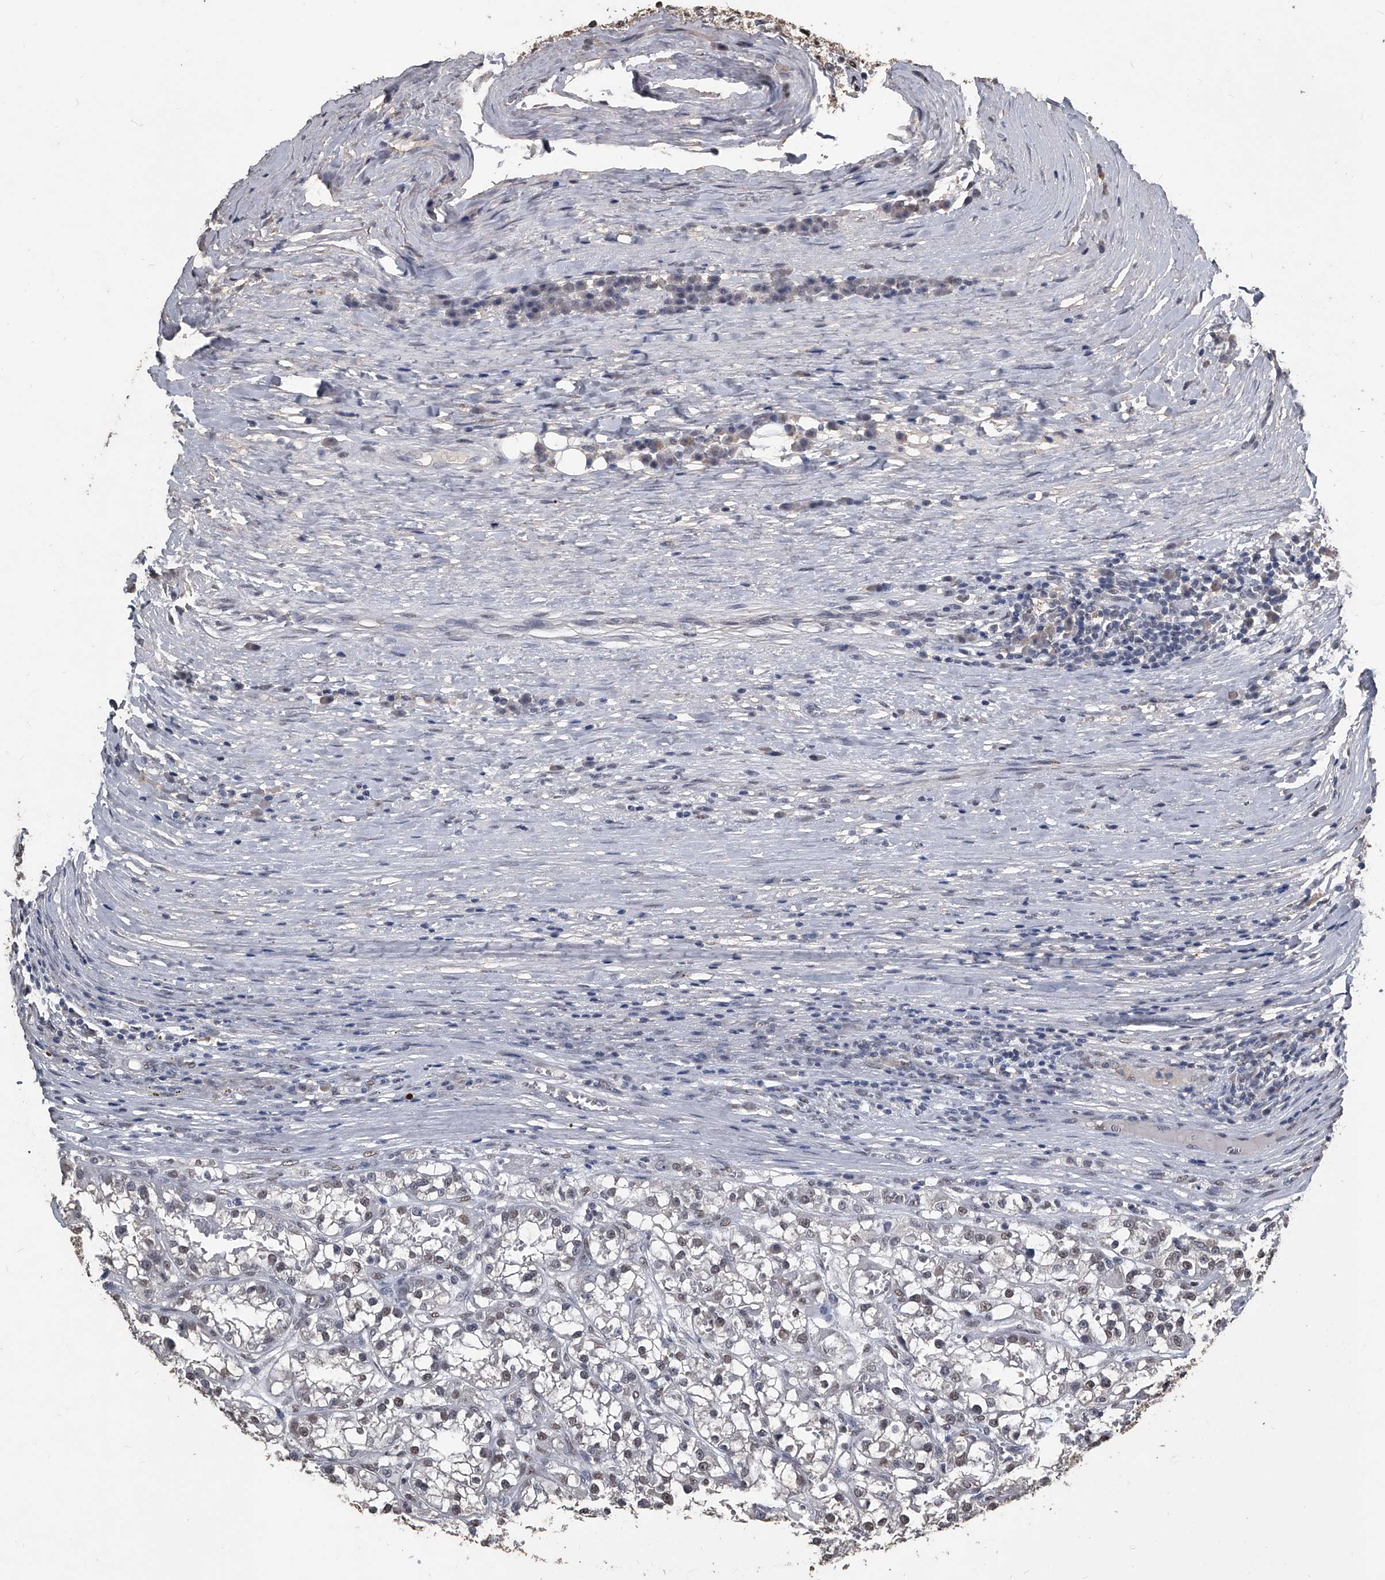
{"staining": {"intensity": "weak", "quantity": "<25%", "location": "nuclear"}, "tissue": "renal cancer", "cell_type": "Tumor cells", "image_type": "cancer", "snomed": [{"axis": "morphology", "description": "Adenocarcinoma, NOS"}, {"axis": "topography", "description": "Kidney"}], "caption": "There is no significant expression in tumor cells of renal adenocarcinoma.", "gene": "MATR3", "patient": {"sex": "female", "age": 52}}